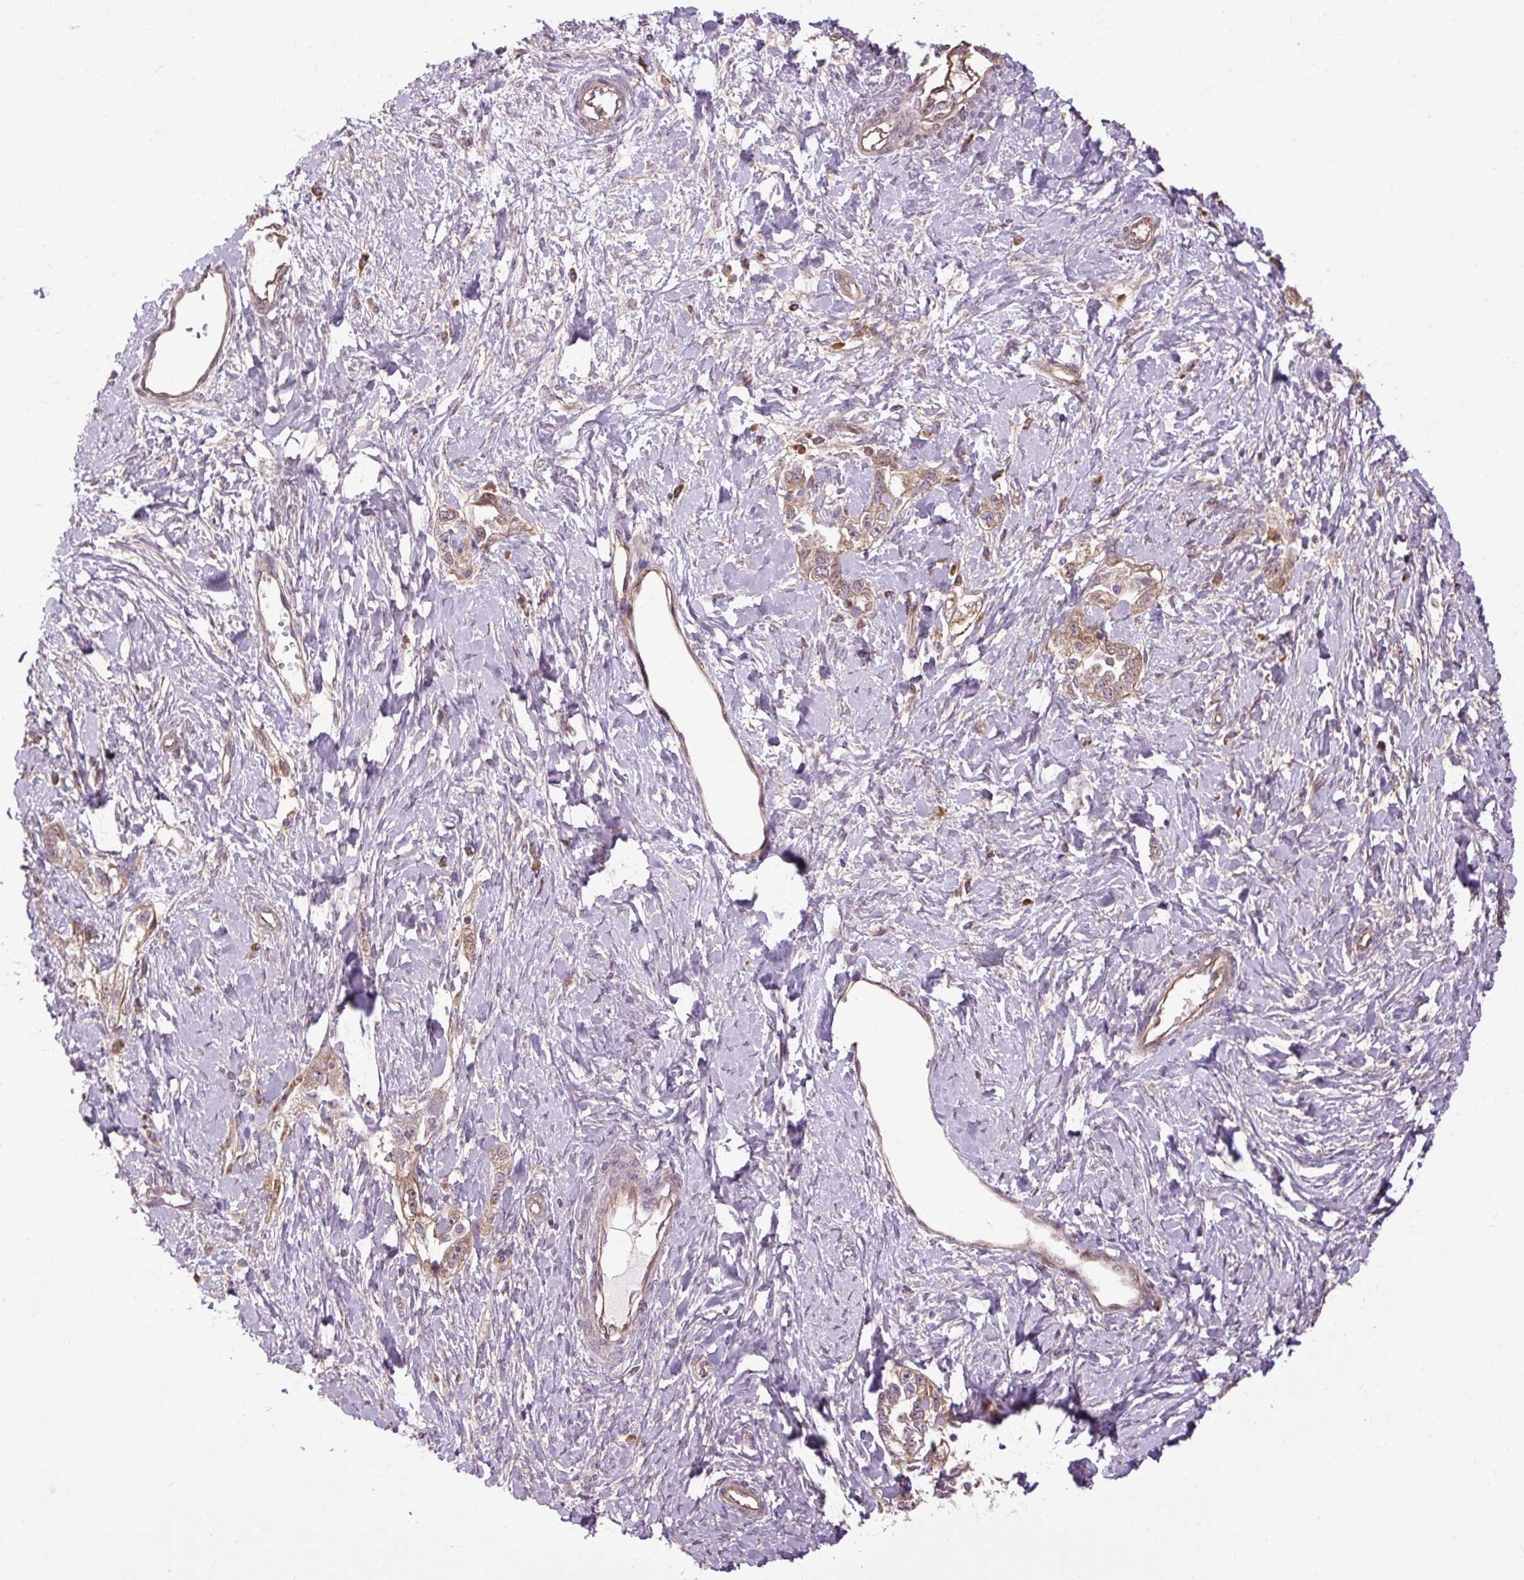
{"staining": {"intensity": "moderate", "quantity": ">75%", "location": "cytoplasmic/membranous"}, "tissue": "ovarian cancer", "cell_type": "Tumor cells", "image_type": "cancer", "snomed": [{"axis": "morphology", "description": "Carcinoma, NOS"}, {"axis": "morphology", "description": "Cystadenocarcinoma, serous, NOS"}, {"axis": "topography", "description": "Ovary"}], "caption": "Immunohistochemical staining of human ovarian cancer demonstrates moderate cytoplasmic/membranous protein positivity in approximately >75% of tumor cells. The staining is performed using DAB (3,3'-diaminobenzidine) brown chromogen to label protein expression. The nuclei are counter-stained blue using hematoxylin.", "gene": "FLRT1", "patient": {"sex": "female", "age": 69}}